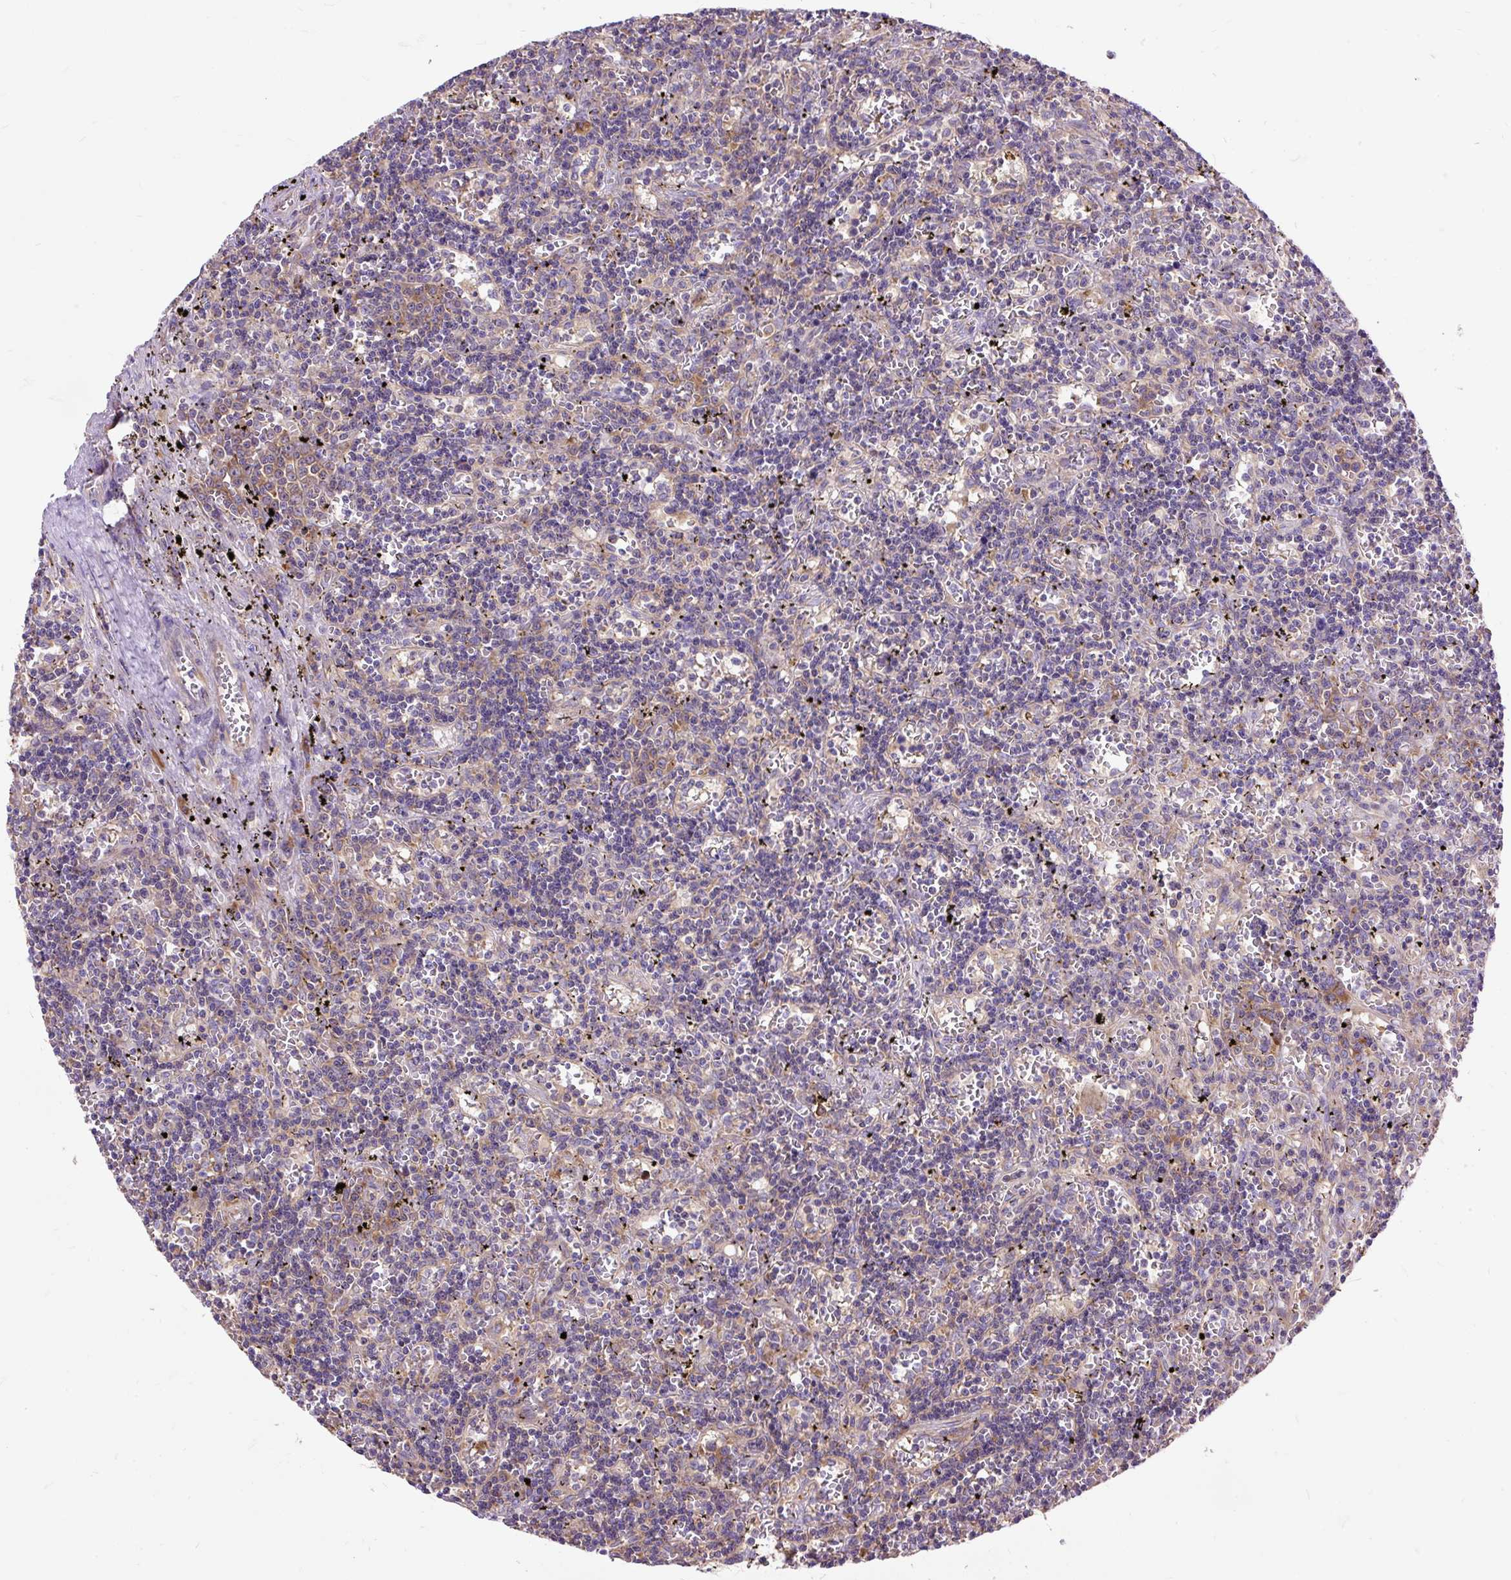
{"staining": {"intensity": "negative", "quantity": "none", "location": "none"}, "tissue": "lymphoma", "cell_type": "Tumor cells", "image_type": "cancer", "snomed": [{"axis": "morphology", "description": "Malignant lymphoma, non-Hodgkin's type, Low grade"}, {"axis": "topography", "description": "Spleen"}], "caption": "High magnification brightfield microscopy of malignant lymphoma, non-Hodgkin's type (low-grade) stained with DAB (brown) and counterstained with hematoxylin (blue): tumor cells show no significant staining. The staining is performed using DAB (3,3'-diaminobenzidine) brown chromogen with nuclei counter-stained in using hematoxylin.", "gene": "RPS5", "patient": {"sex": "male", "age": 60}}